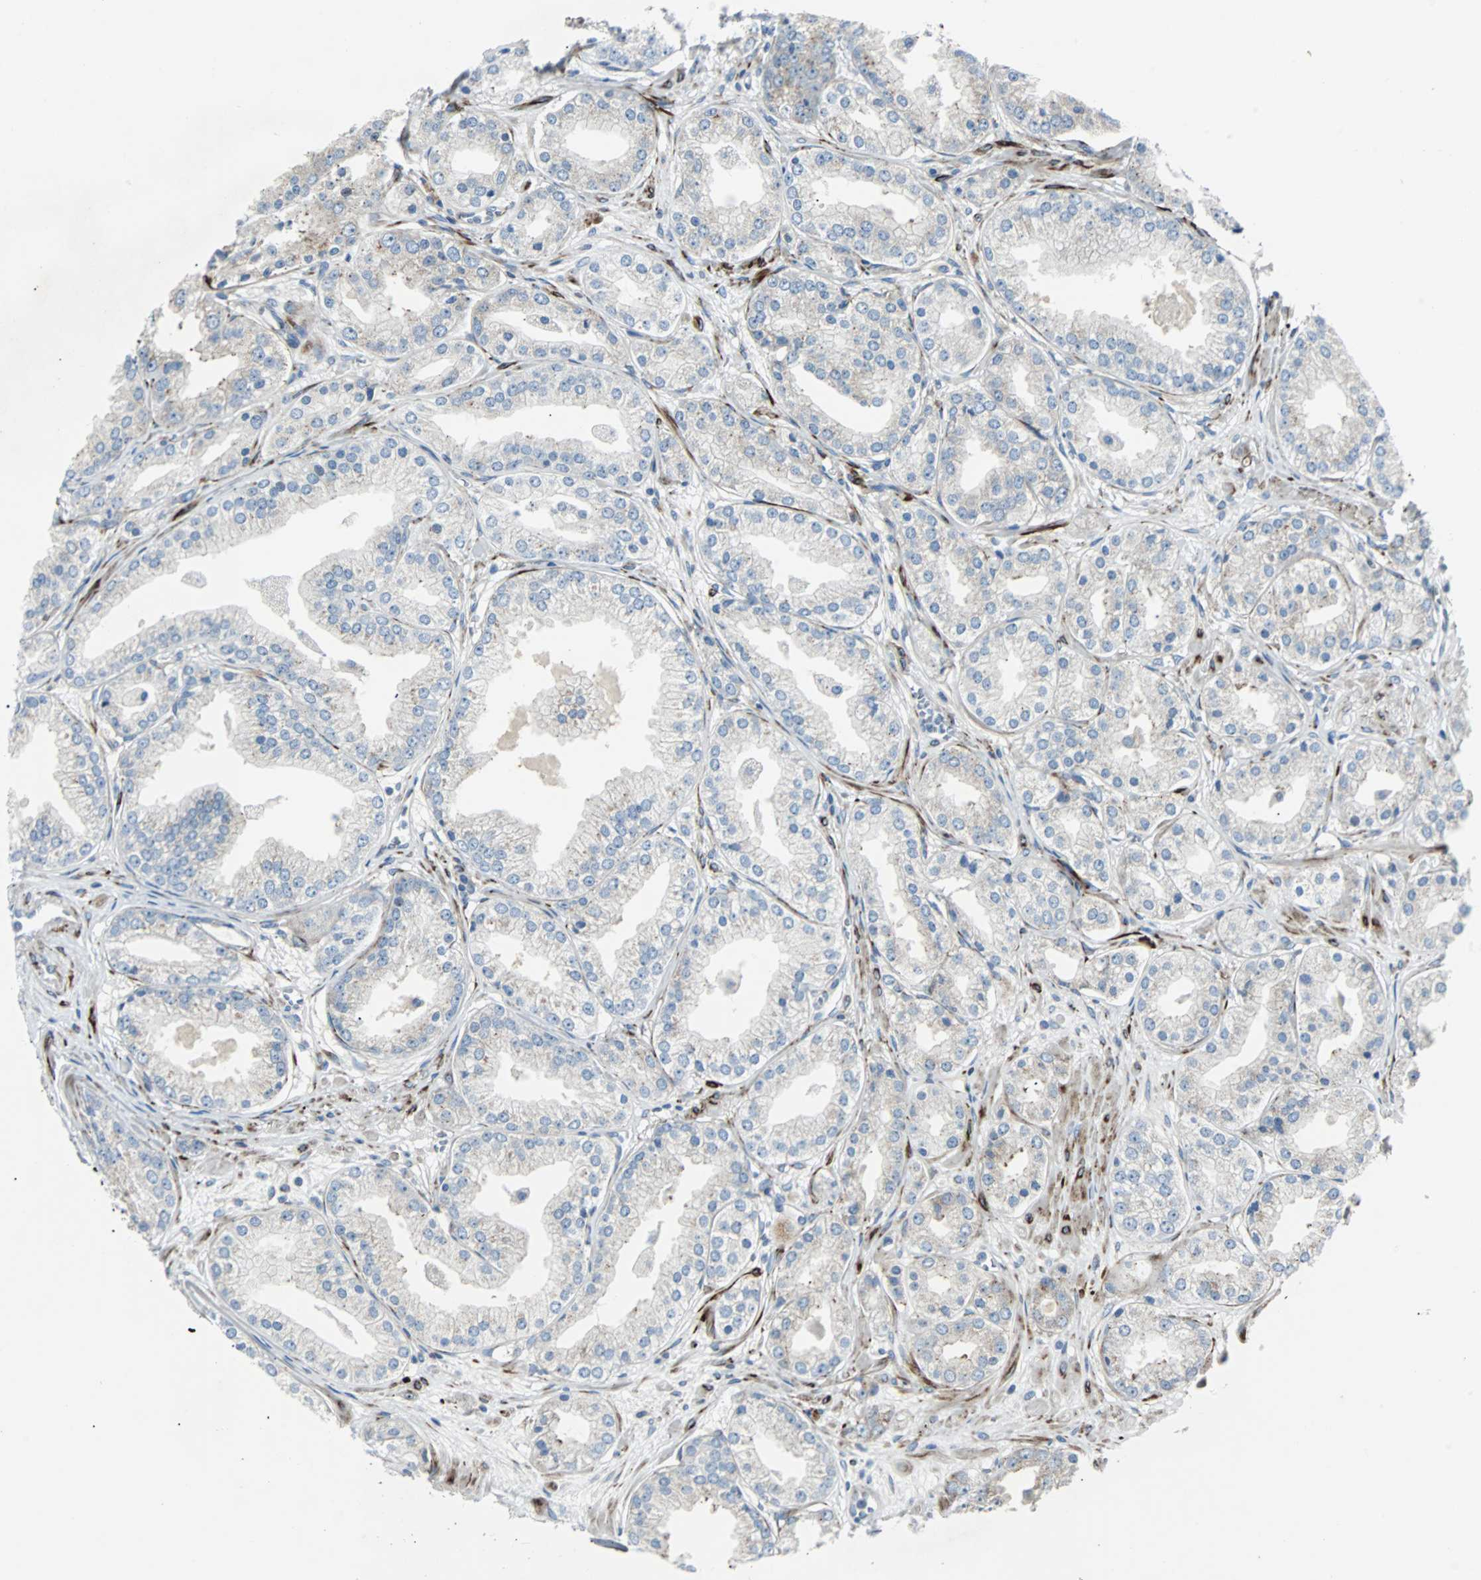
{"staining": {"intensity": "moderate", "quantity": ">75%", "location": "cytoplasmic/membranous"}, "tissue": "prostate cancer", "cell_type": "Tumor cells", "image_type": "cancer", "snomed": [{"axis": "morphology", "description": "Adenocarcinoma, High grade"}, {"axis": "topography", "description": "Prostate"}], "caption": "The photomicrograph reveals a brown stain indicating the presence of a protein in the cytoplasmic/membranous of tumor cells in prostate high-grade adenocarcinoma.", "gene": "BBC3", "patient": {"sex": "male", "age": 61}}